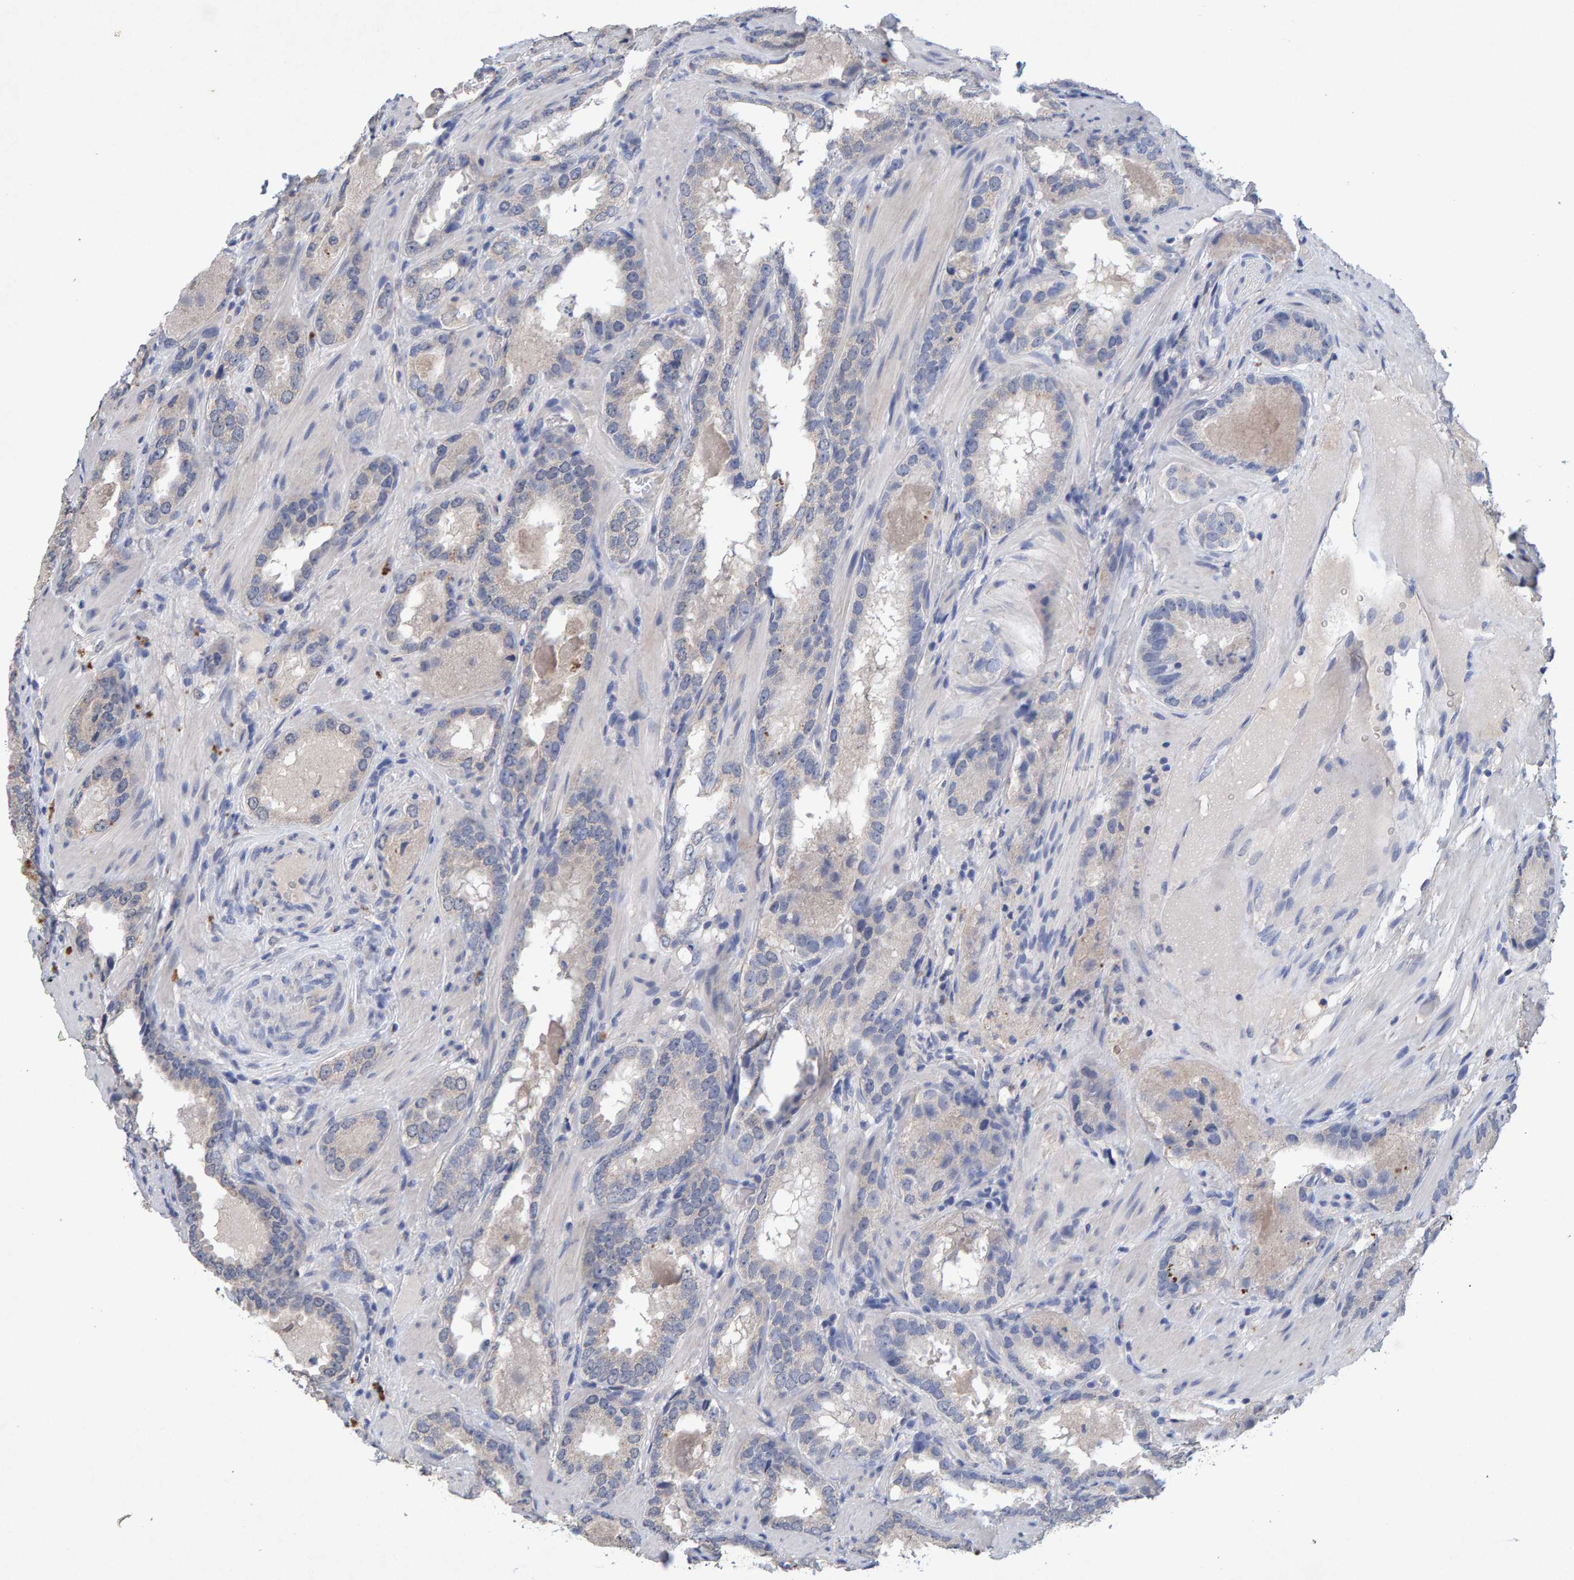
{"staining": {"intensity": "negative", "quantity": "none", "location": "none"}, "tissue": "prostate cancer", "cell_type": "Tumor cells", "image_type": "cancer", "snomed": [{"axis": "morphology", "description": "Adenocarcinoma, Low grade"}, {"axis": "topography", "description": "Prostate"}], "caption": "The image shows no staining of tumor cells in prostate cancer.", "gene": "CTH", "patient": {"sex": "male", "age": 51}}